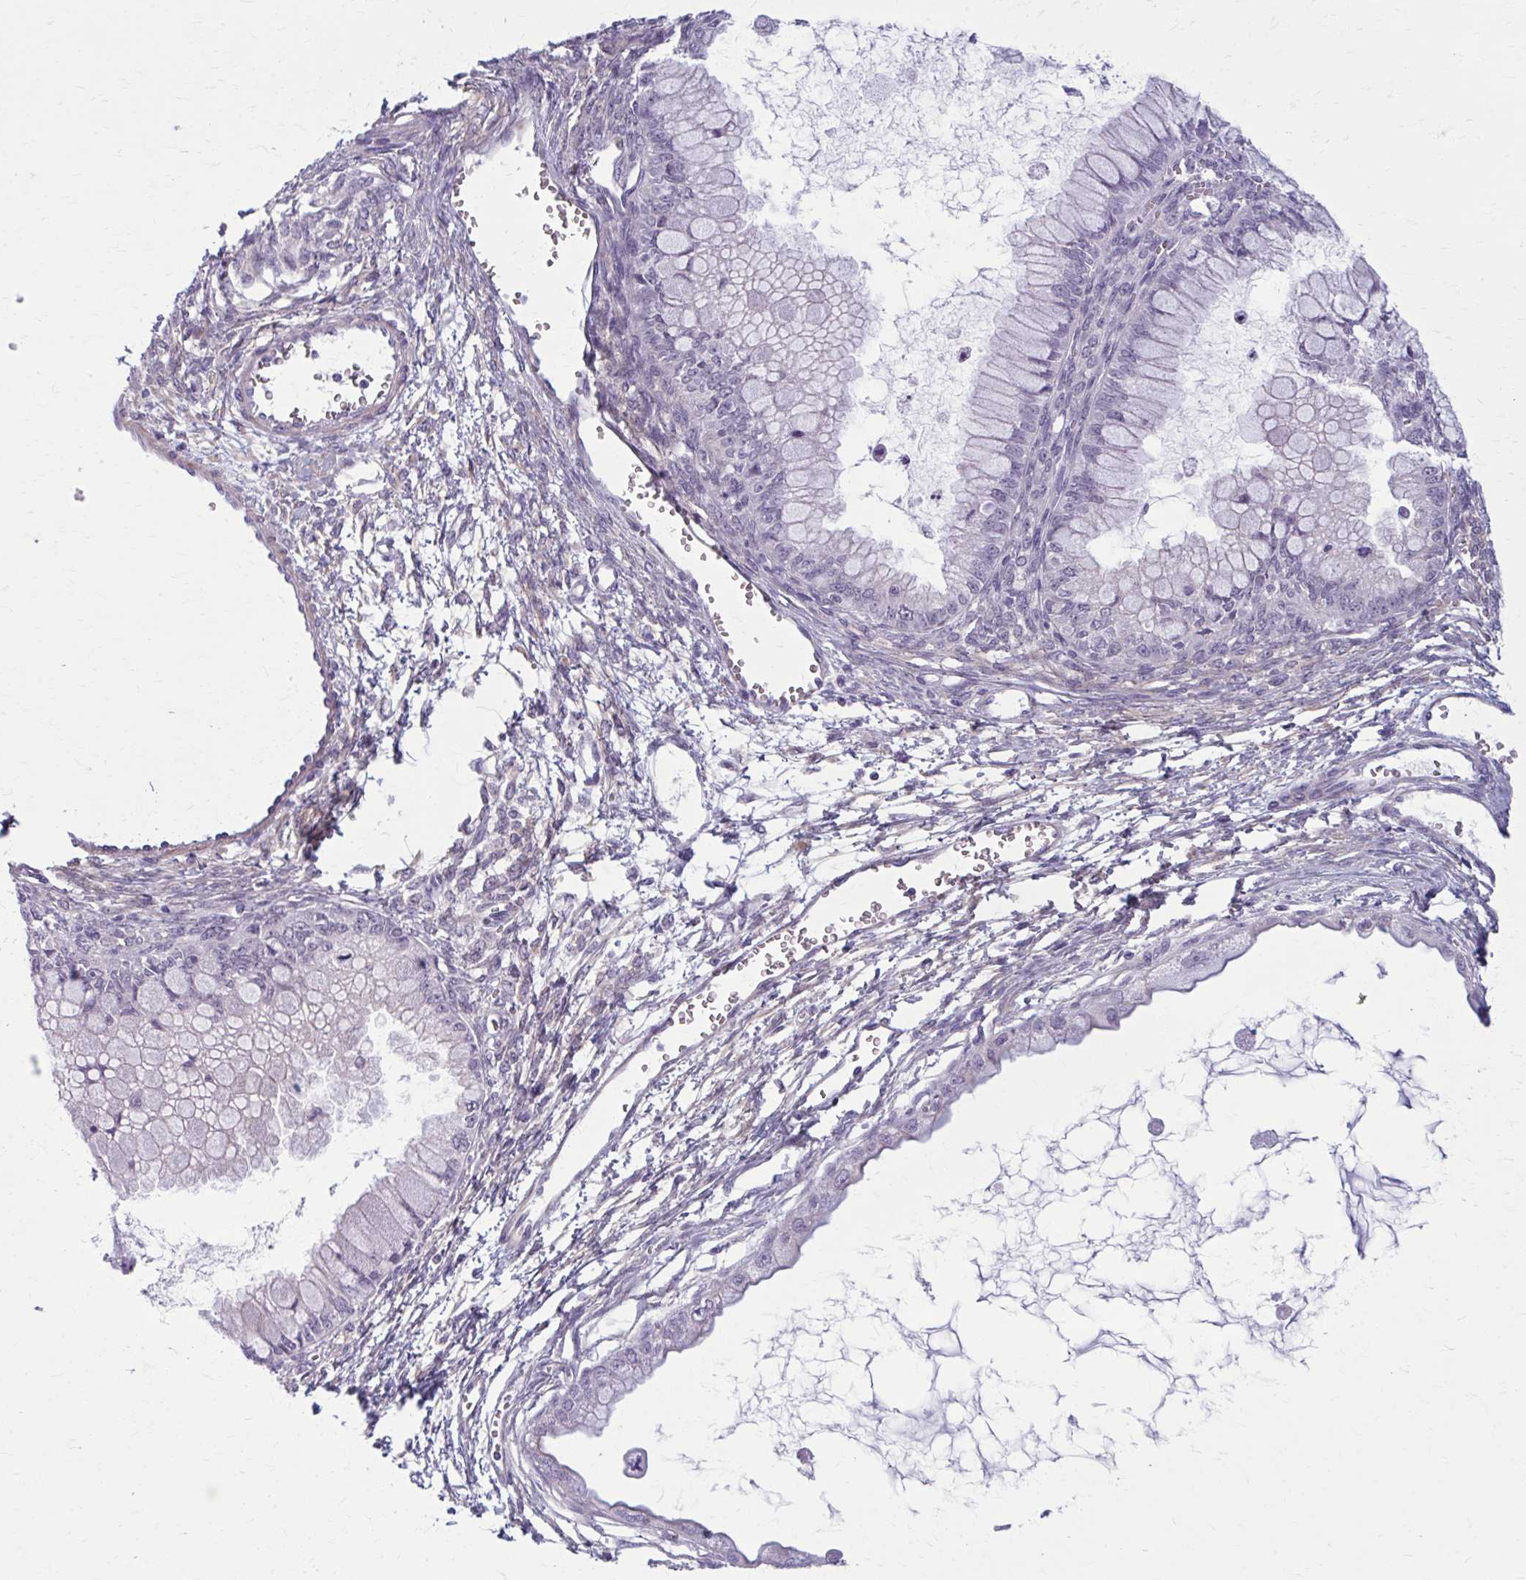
{"staining": {"intensity": "negative", "quantity": "none", "location": "none"}, "tissue": "ovarian cancer", "cell_type": "Tumor cells", "image_type": "cancer", "snomed": [{"axis": "morphology", "description": "Cystadenocarcinoma, mucinous, NOS"}, {"axis": "topography", "description": "Ovary"}], "caption": "Protein analysis of ovarian cancer demonstrates no significant positivity in tumor cells.", "gene": "NUMBL", "patient": {"sex": "female", "age": 34}}